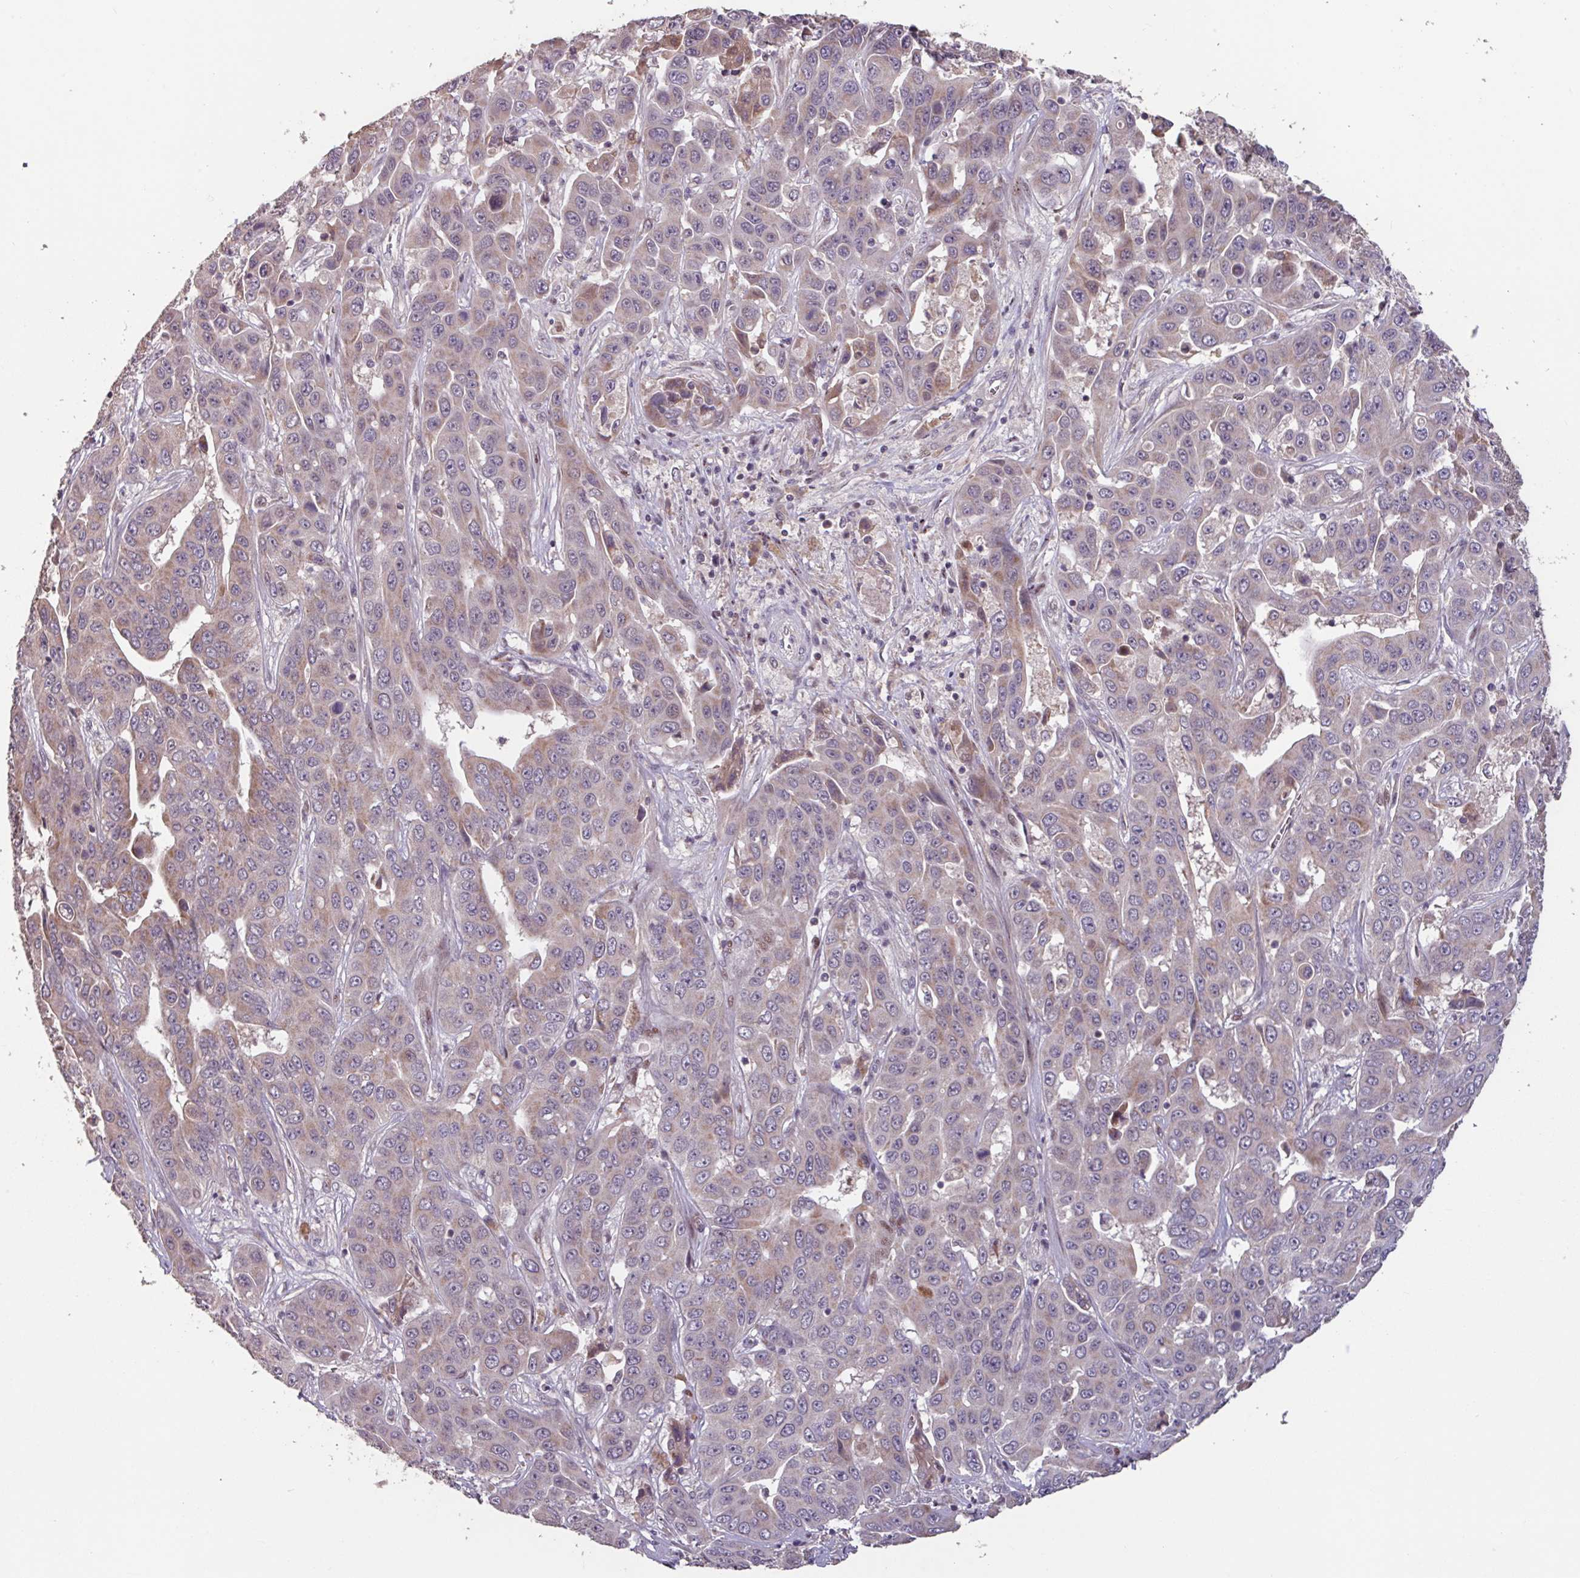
{"staining": {"intensity": "moderate", "quantity": "<25%", "location": "cytoplasmic/membranous"}, "tissue": "liver cancer", "cell_type": "Tumor cells", "image_type": "cancer", "snomed": [{"axis": "morphology", "description": "Cholangiocarcinoma"}, {"axis": "topography", "description": "Liver"}], "caption": "Tumor cells show low levels of moderate cytoplasmic/membranous expression in about <25% of cells in human liver cancer. (DAB = brown stain, brightfield microscopy at high magnification).", "gene": "TMEM88", "patient": {"sex": "female", "age": 52}}